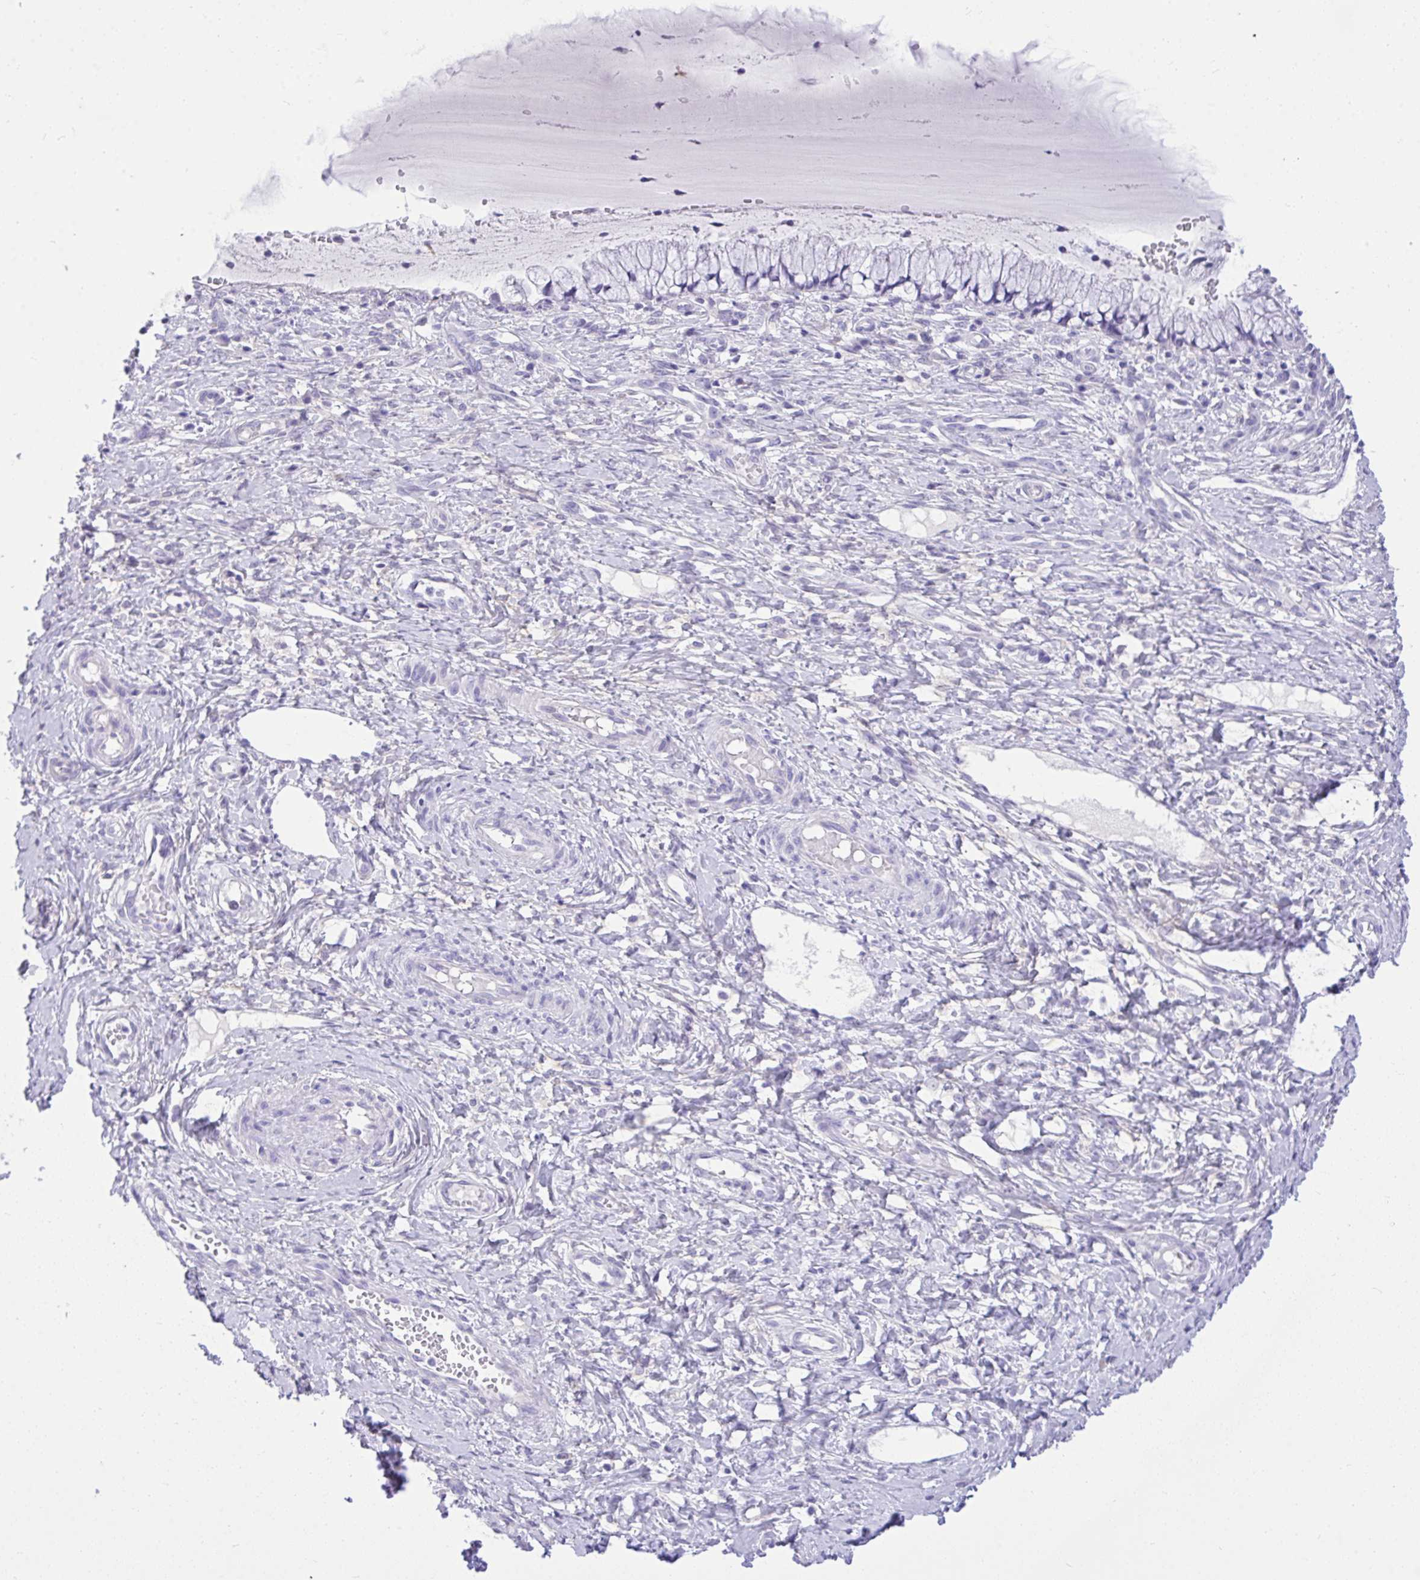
{"staining": {"intensity": "negative", "quantity": "none", "location": "none"}, "tissue": "cervix", "cell_type": "Glandular cells", "image_type": "normal", "snomed": [{"axis": "morphology", "description": "Normal tissue, NOS"}, {"axis": "topography", "description": "Cervix"}], "caption": "DAB (3,3'-diaminobenzidine) immunohistochemical staining of unremarkable human cervix reveals no significant expression in glandular cells.", "gene": "TLN2", "patient": {"sex": "female", "age": 37}}